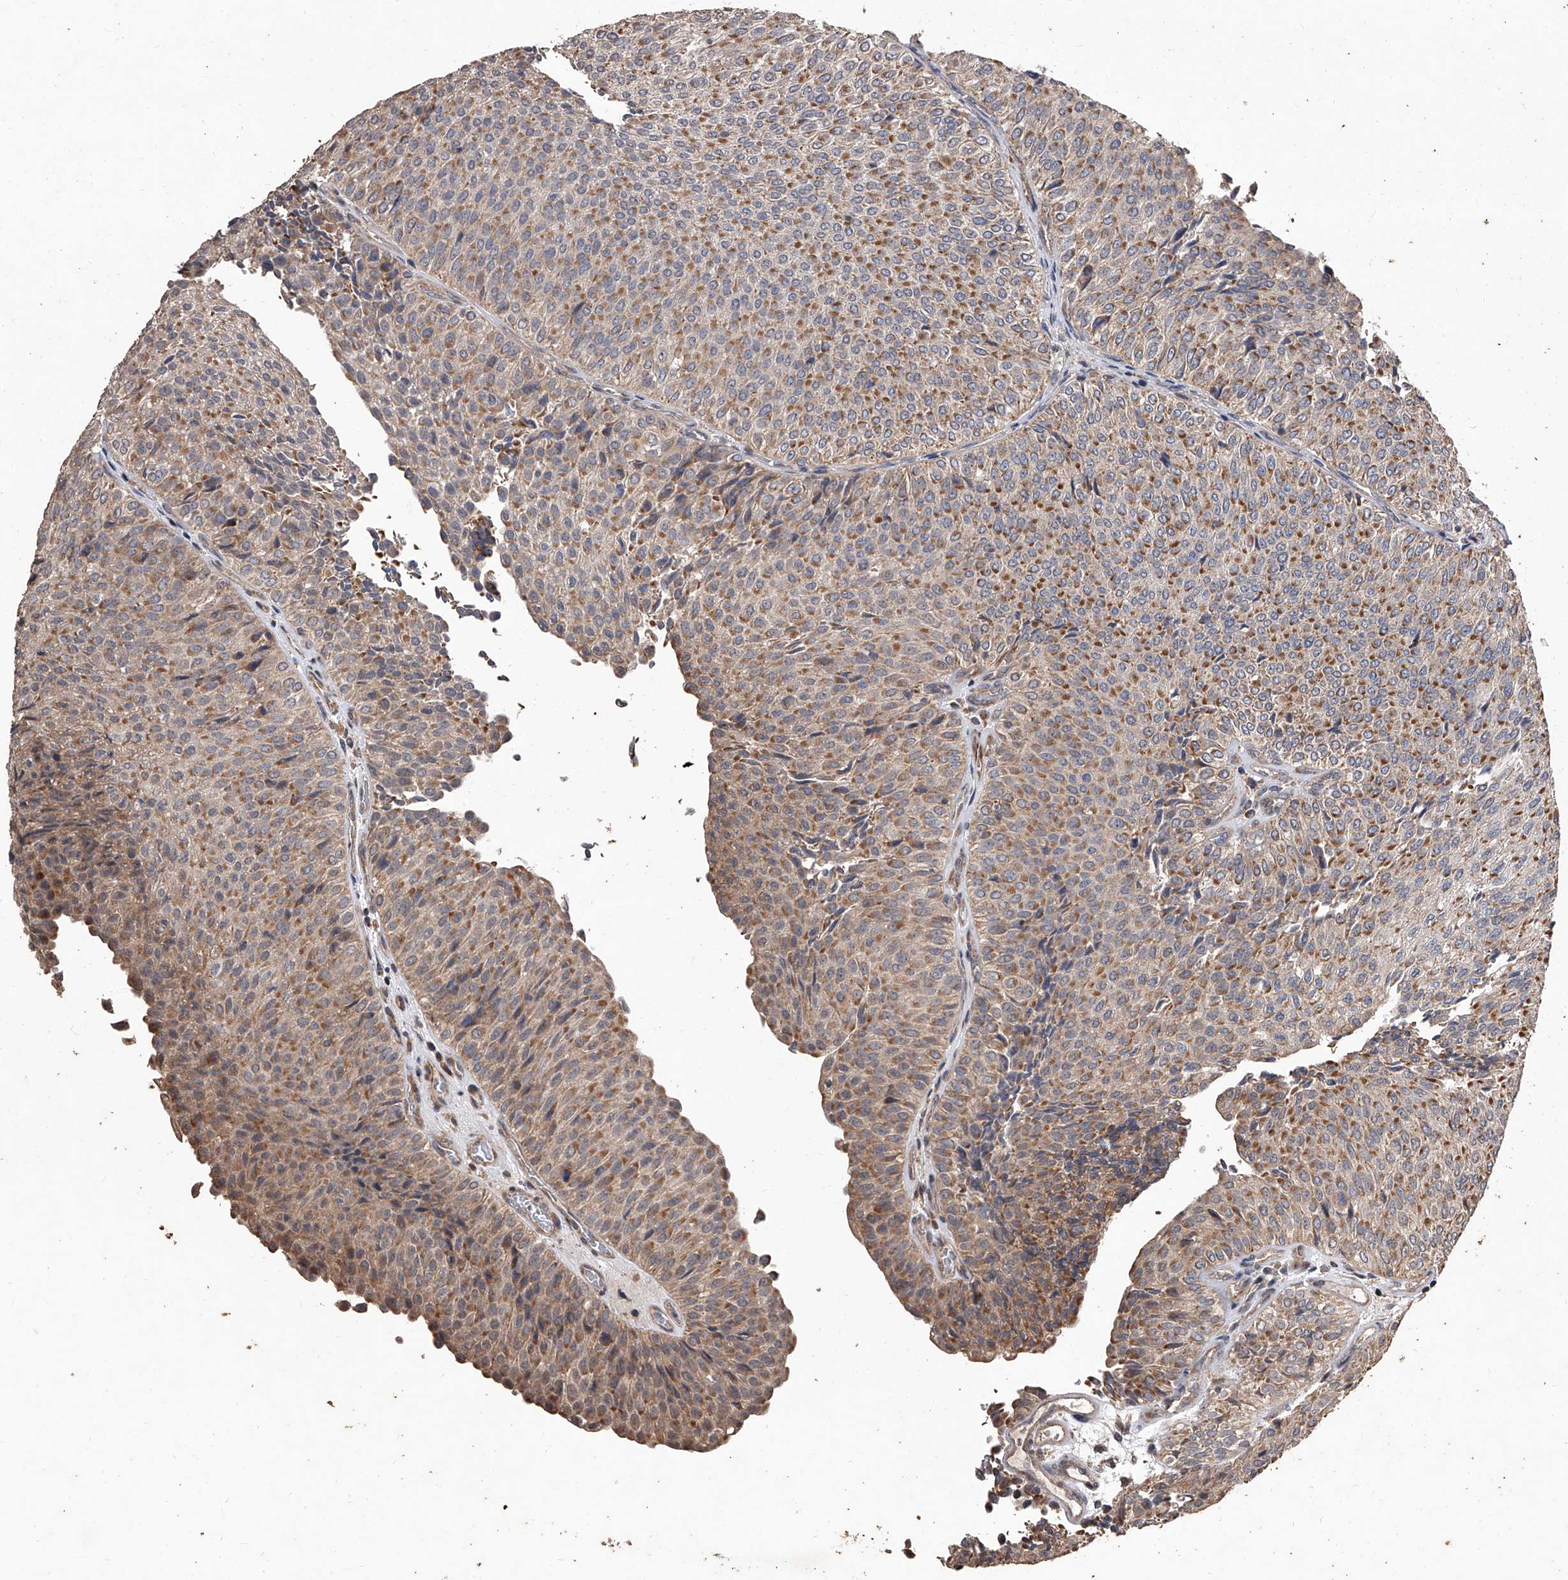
{"staining": {"intensity": "moderate", "quantity": ">75%", "location": "cytoplasmic/membranous"}, "tissue": "urothelial cancer", "cell_type": "Tumor cells", "image_type": "cancer", "snomed": [{"axis": "morphology", "description": "Urothelial carcinoma, Low grade"}, {"axis": "topography", "description": "Urinary bladder"}], "caption": "An immunohistochemistry (IHC) image of neoplastic tissue is shown. Protein staining in brown highlights moderate cytoplasmic/membranous positivity in urothelial carcinoma (low-grade) within tumor cells. (DAB IHC with brightfield microscopy, high magnification).", "gene": "LTV1", "patient": {"sex": "male", "age": 78}}